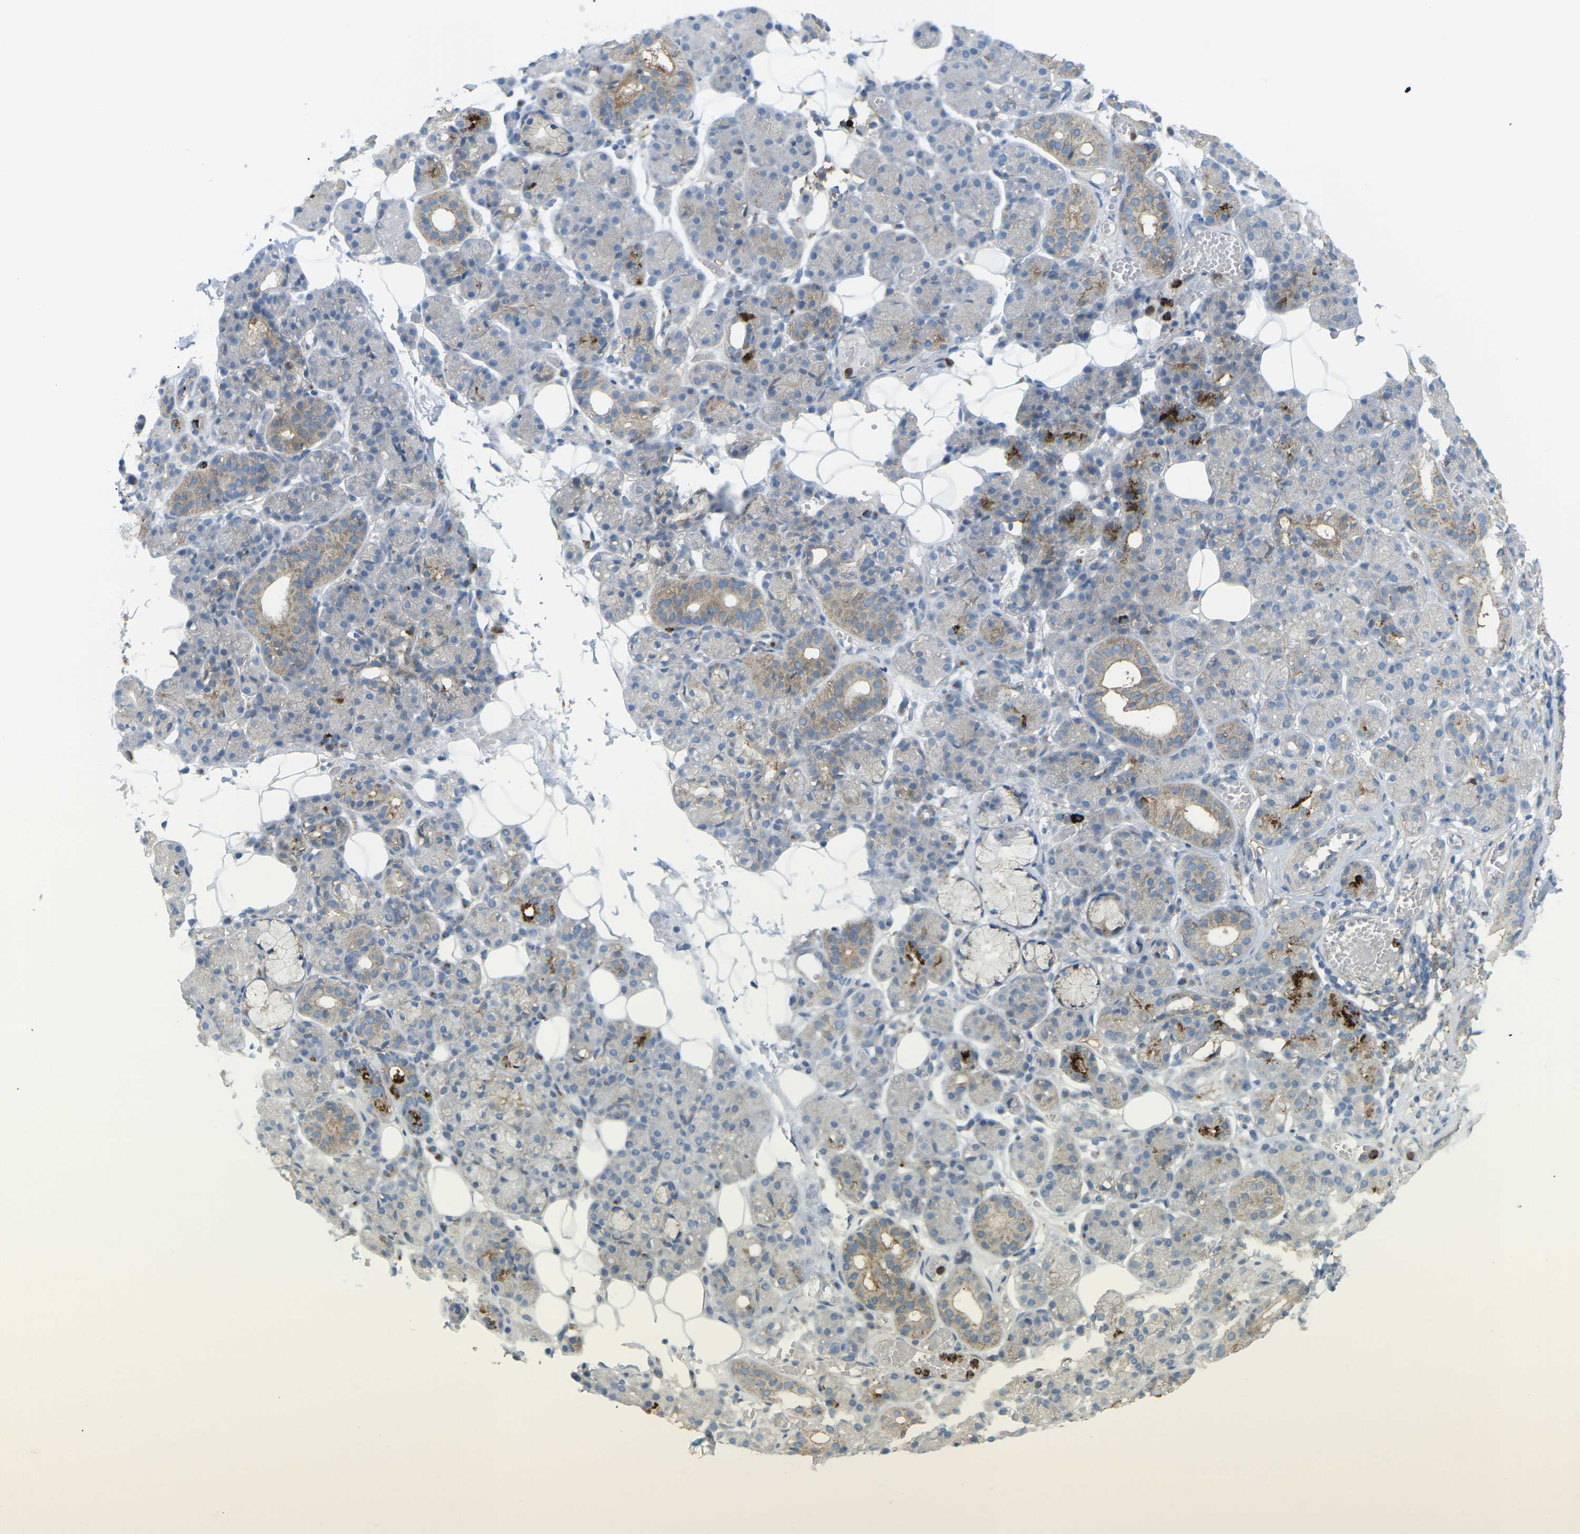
{"staining": {"intensity": "moderate", "quantity": "<25%", "location": "cytoplasmic/membranous"}, "tissue": "salivary gland", "cell_type": "Glandular cells", "image_type": "normal", "snomed": [{"axis": "morphology", "description": "Normal tissue, NOS"}, {"axis": "topography", "description": "Salivary gland"}], "caption": "Immunohistochemistry staining of benign salivary gland, which demonstrates low levels of moderate cytoplasmic/membranous expression in about <25% of glandular cells indicating moderate cytoplasmic/membranous protein expression. The staining was performed using DAB (brown) for protein detection and nuclei were counterstained in hematoxylin (blue).", "gene": "STK11", "patient": {"sex": "male", "age": 63}}